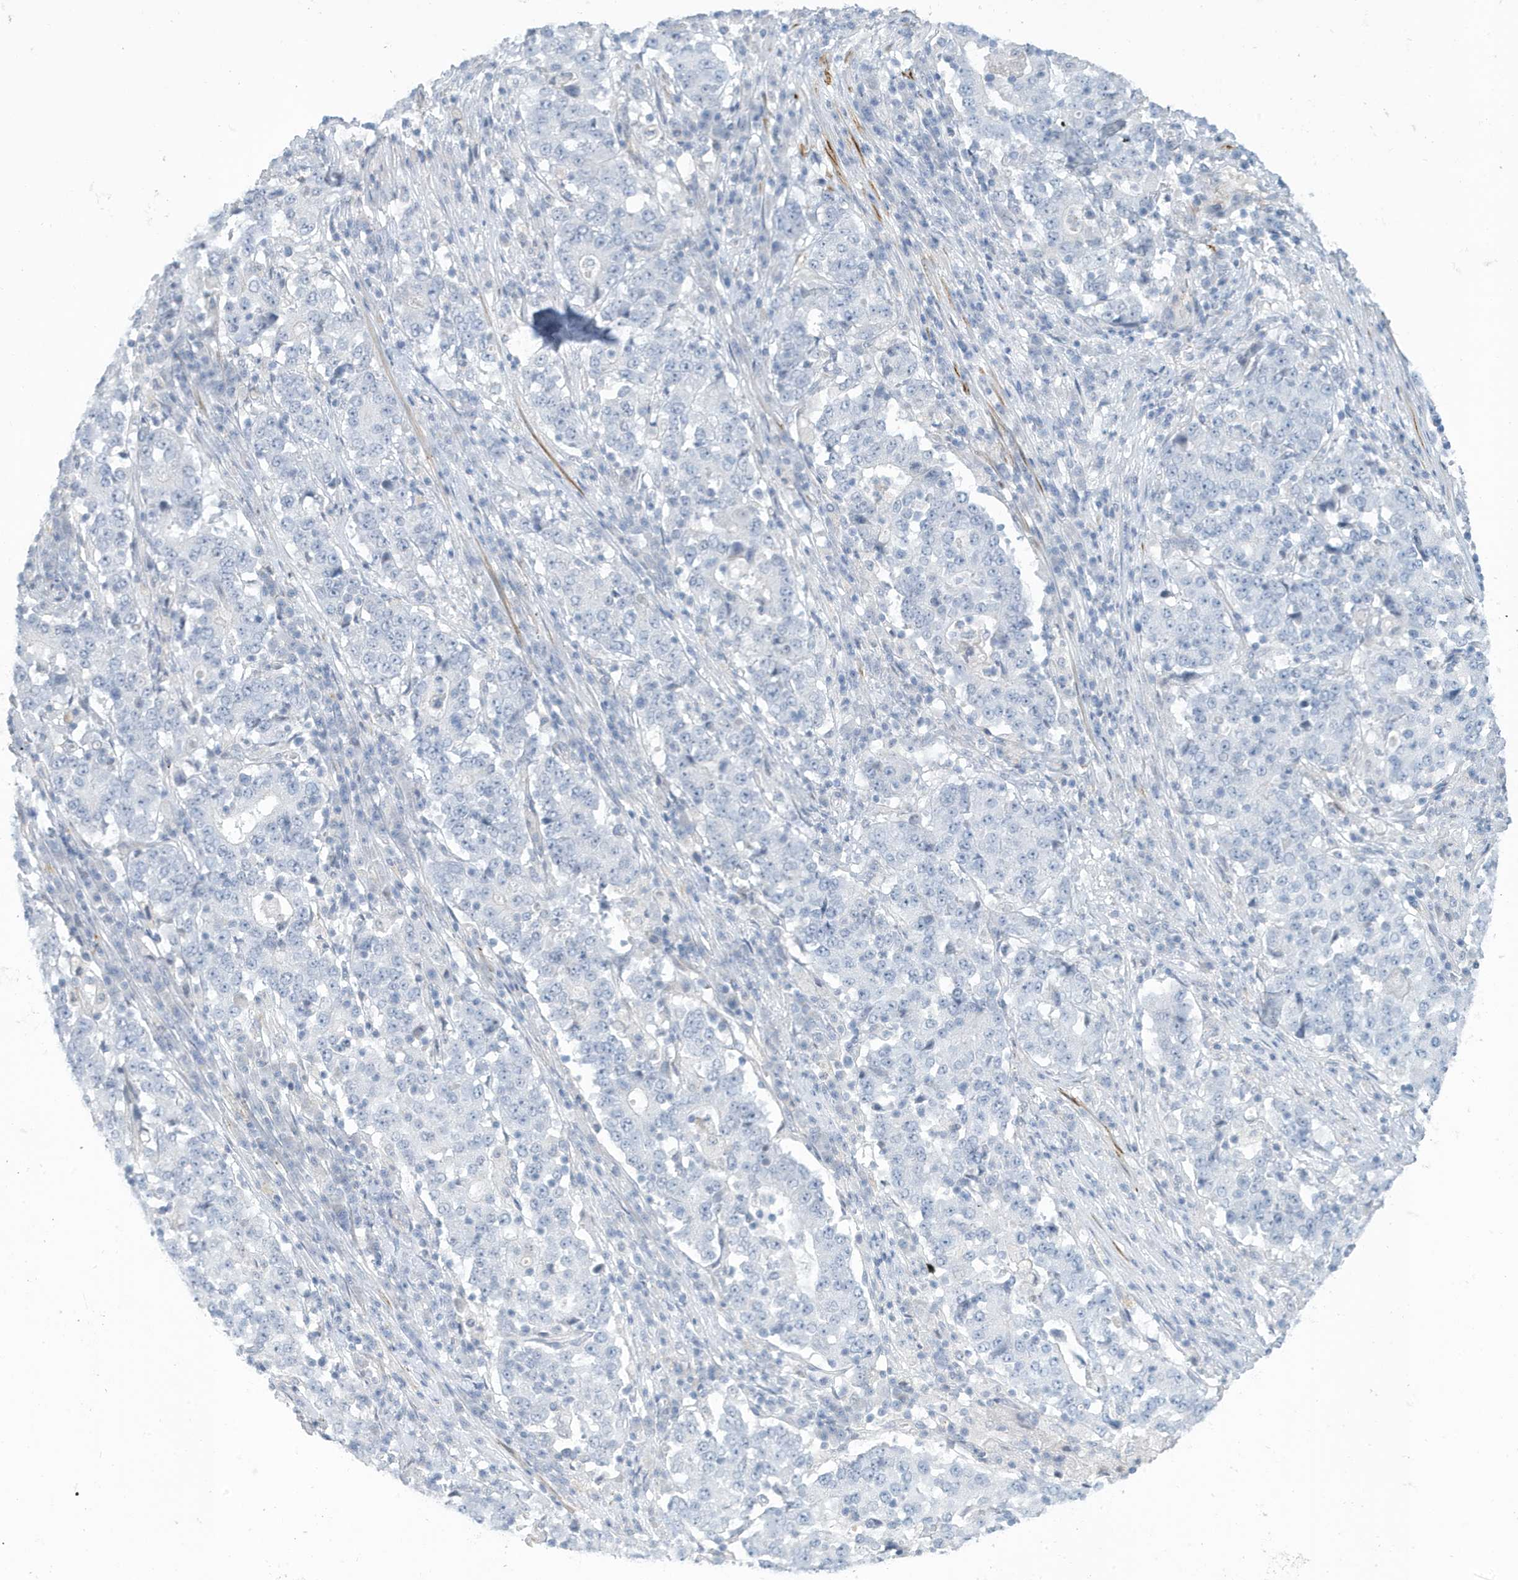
{"staining": {"intensity": "negative", "quantity": "none", "location": "none"}, "tissue": "stomach cancer", "cell_type": "Tumor cells", "image_type": "cancer", "snomed": [{"axis": "morphology", "description": "Adenocarcinoma, NOS"}, {"axis": "topography", "description": "Stomach"}], "caption": "IHC histopathology image of stomach adenocarcinoma stained for a protein (brown), which shows no expression in tumor cells.", "gene": "PERM1", "patient": {"sex": "male", "age": 59}}